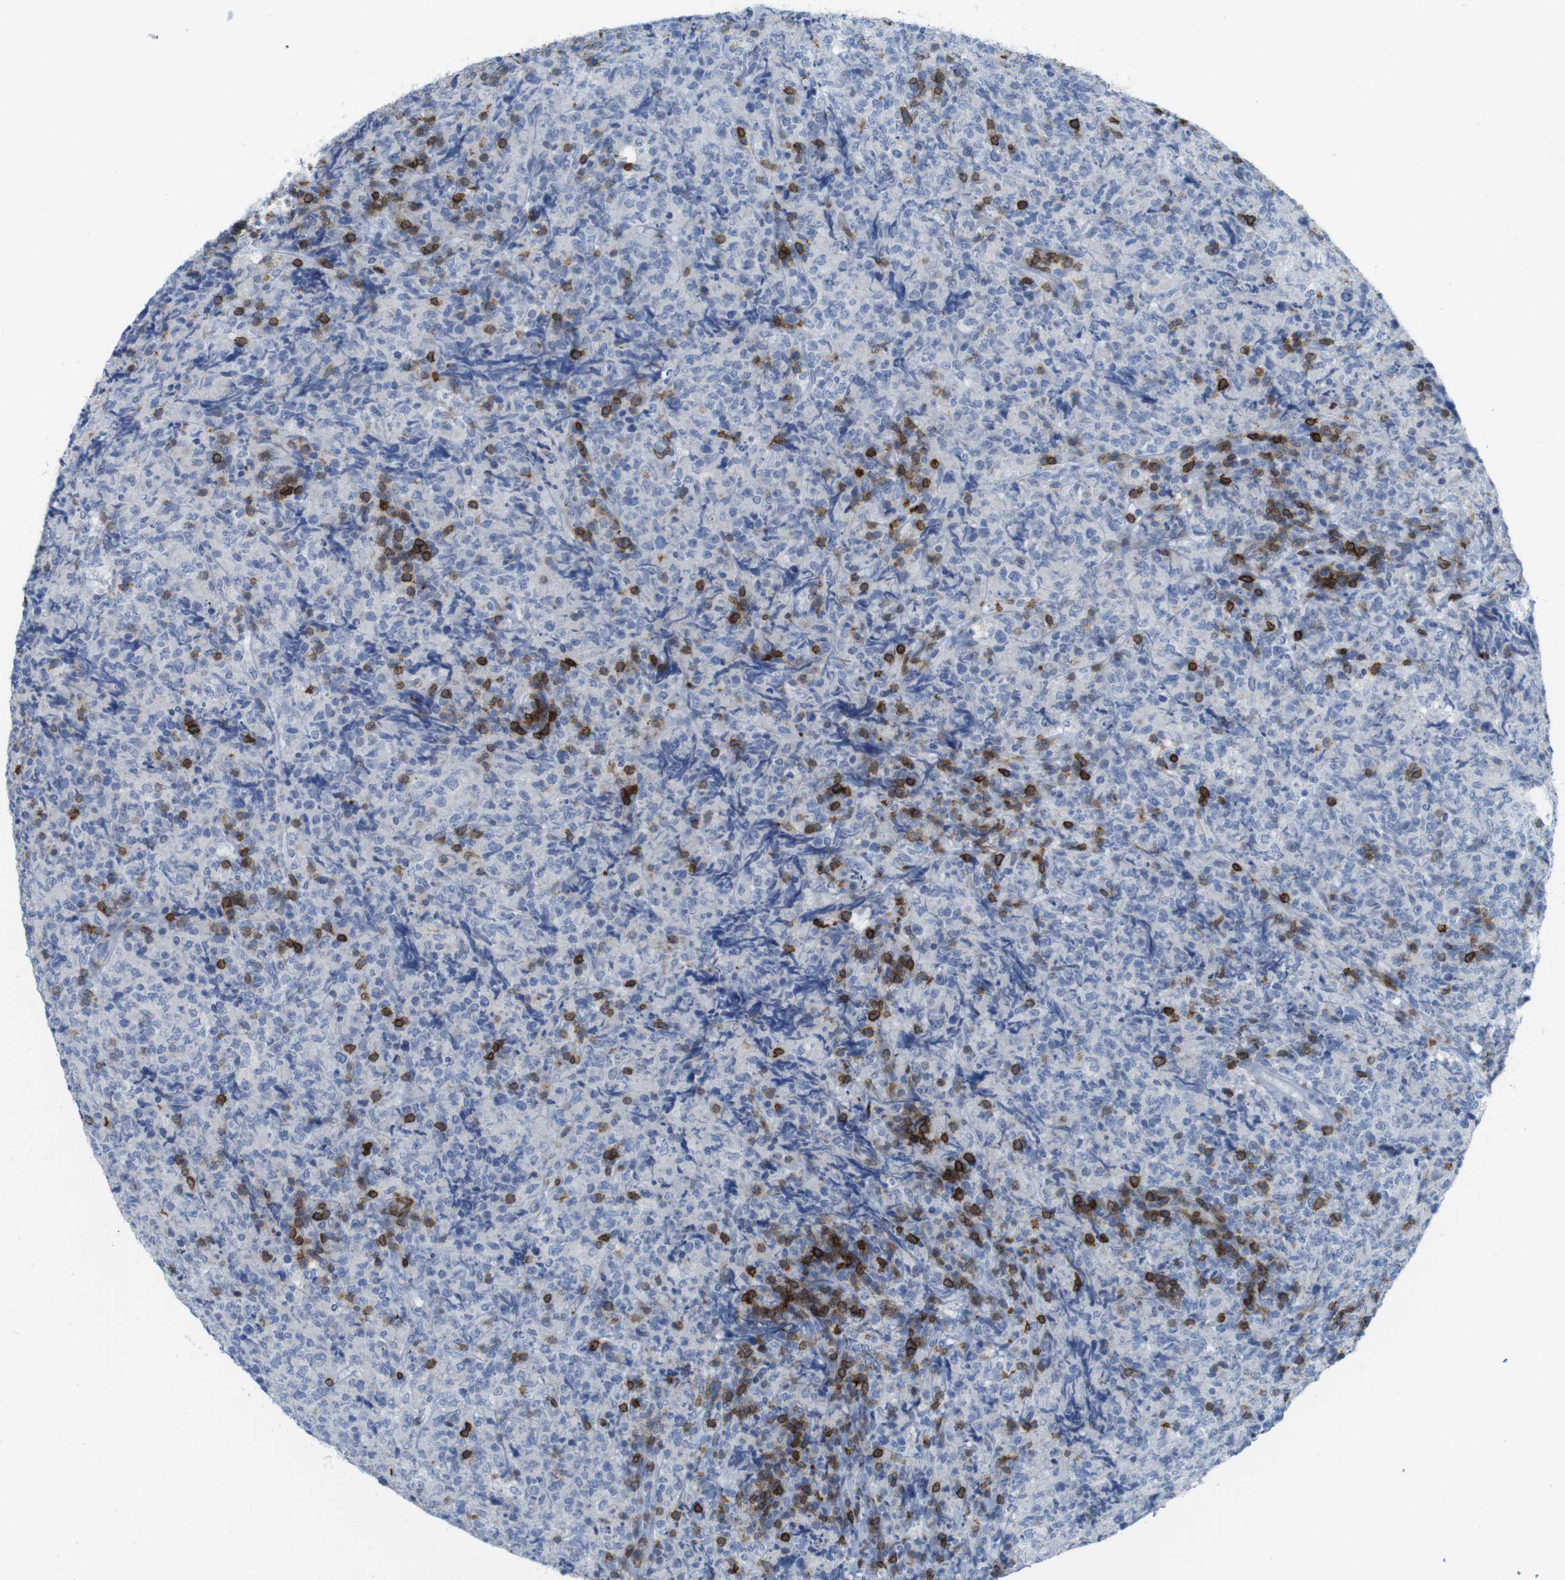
{"staining": {"intensity": "negative", "quantity": "none", "location": "none"}, "tissue": "lymphoma", "cell_type": "Tumor cells", "image_type": "cancer", "snomed": [{"axis": "morphology", "description": "Malignant lymphoma, non-Hodgkin's type, High grade"}, {"axis": "topography", "description": "Tonsil"}], "caption": "The histopathology image reveals no significant staining in tumor cells of malignant lymphoma, non-Hodgkin's type (high-grade).", "gene": "CD5", "patient": {"sex": "female", "age": 36}}